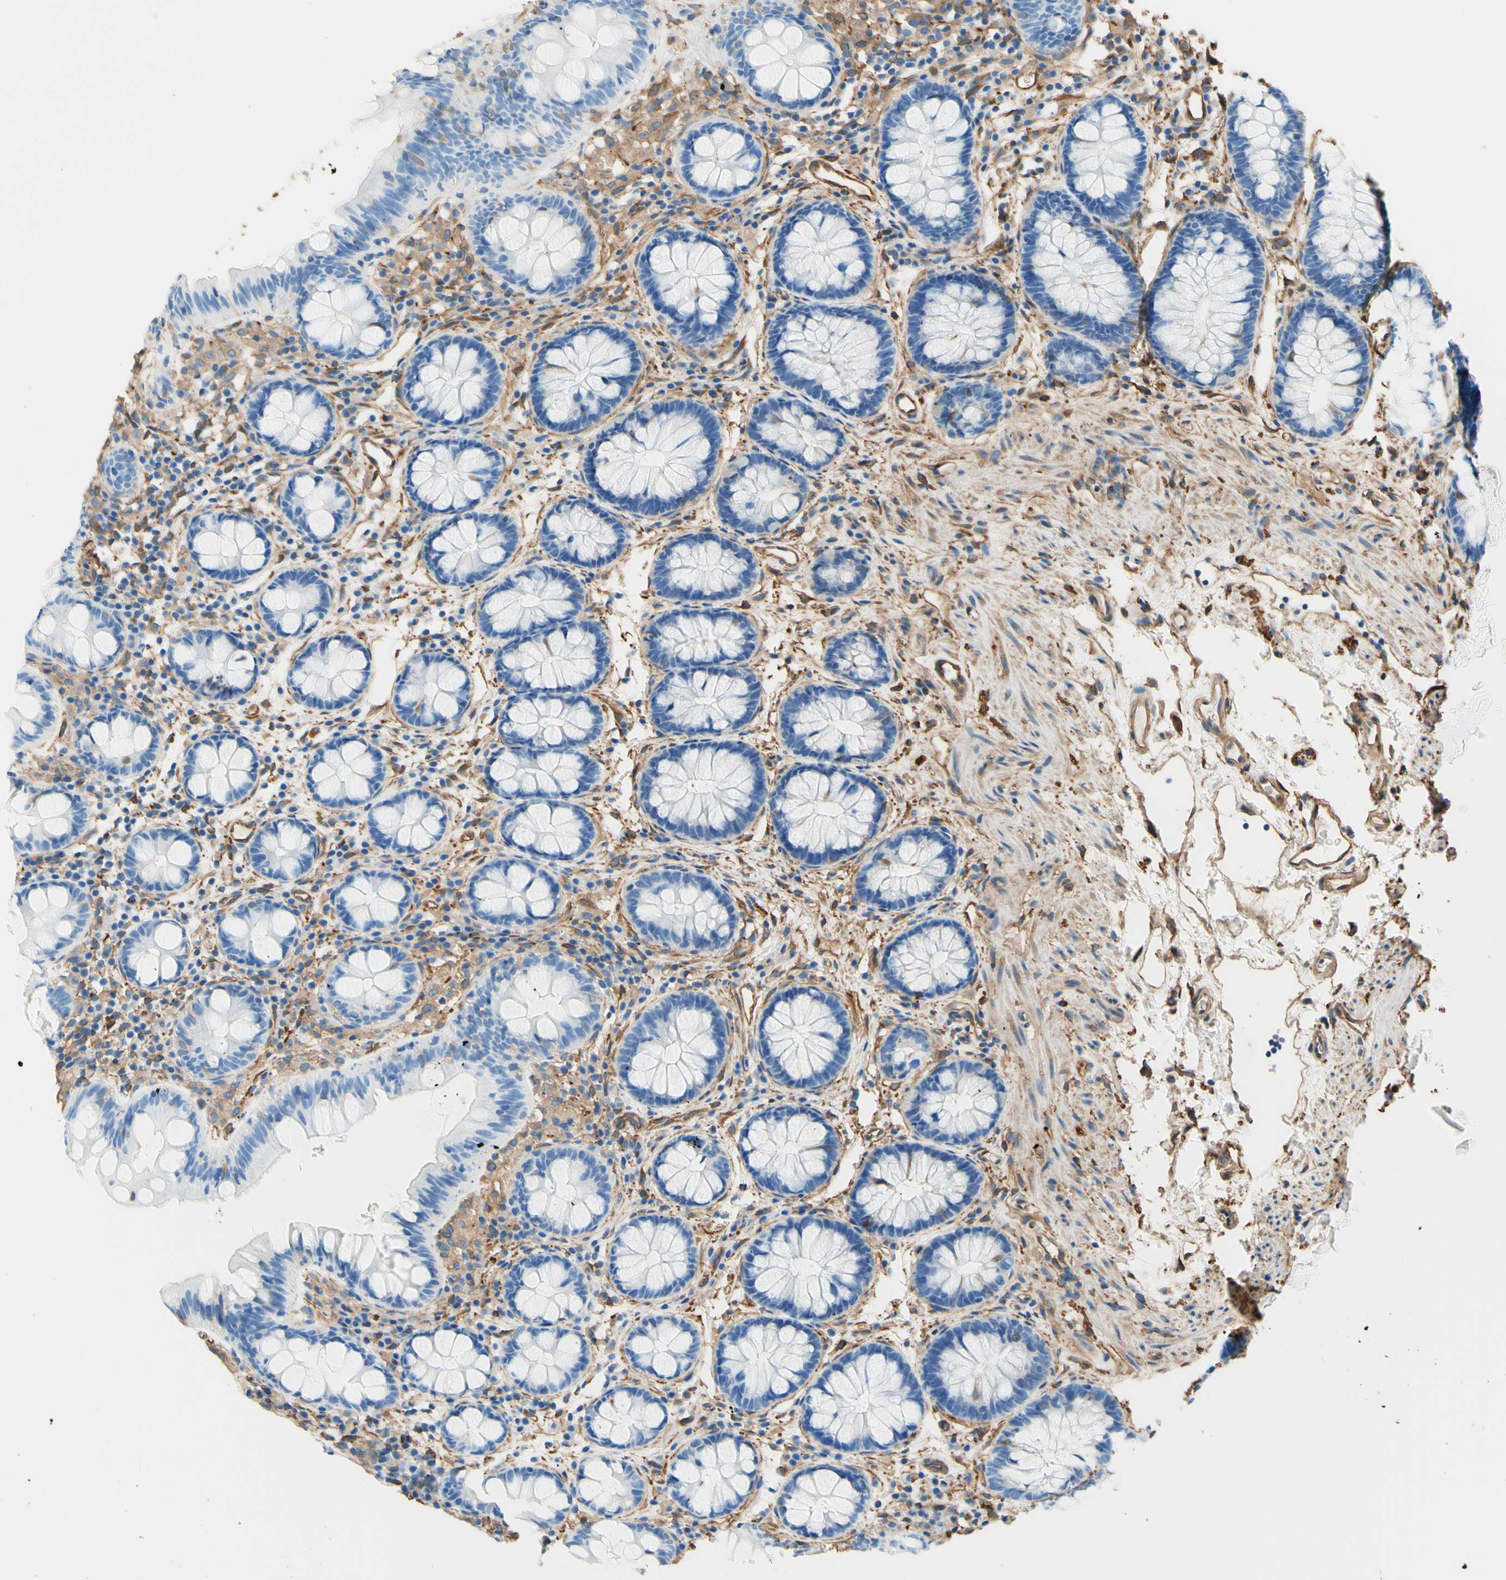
{"staining": {"intensity": "moderate", "quantity": ">75%", "location": "cytoplasmic/membranous"}, "tissue": "colon", "cell_type": "Endothelial cells", "image_type": "normal", "snomed": [{"axis": "morphology", "description": "Normal tissue, NOS"}, {"axis": "topography", "description": "Colon"}], "caption": "The micrograph shows immunohistochemical staining of benign colon. There is moderate cytoplasmic/membranous expression is present in about >75% of endothelial cells.", "gene": "DPYSL3", "patient": {"sex": "female", "age": 80}}